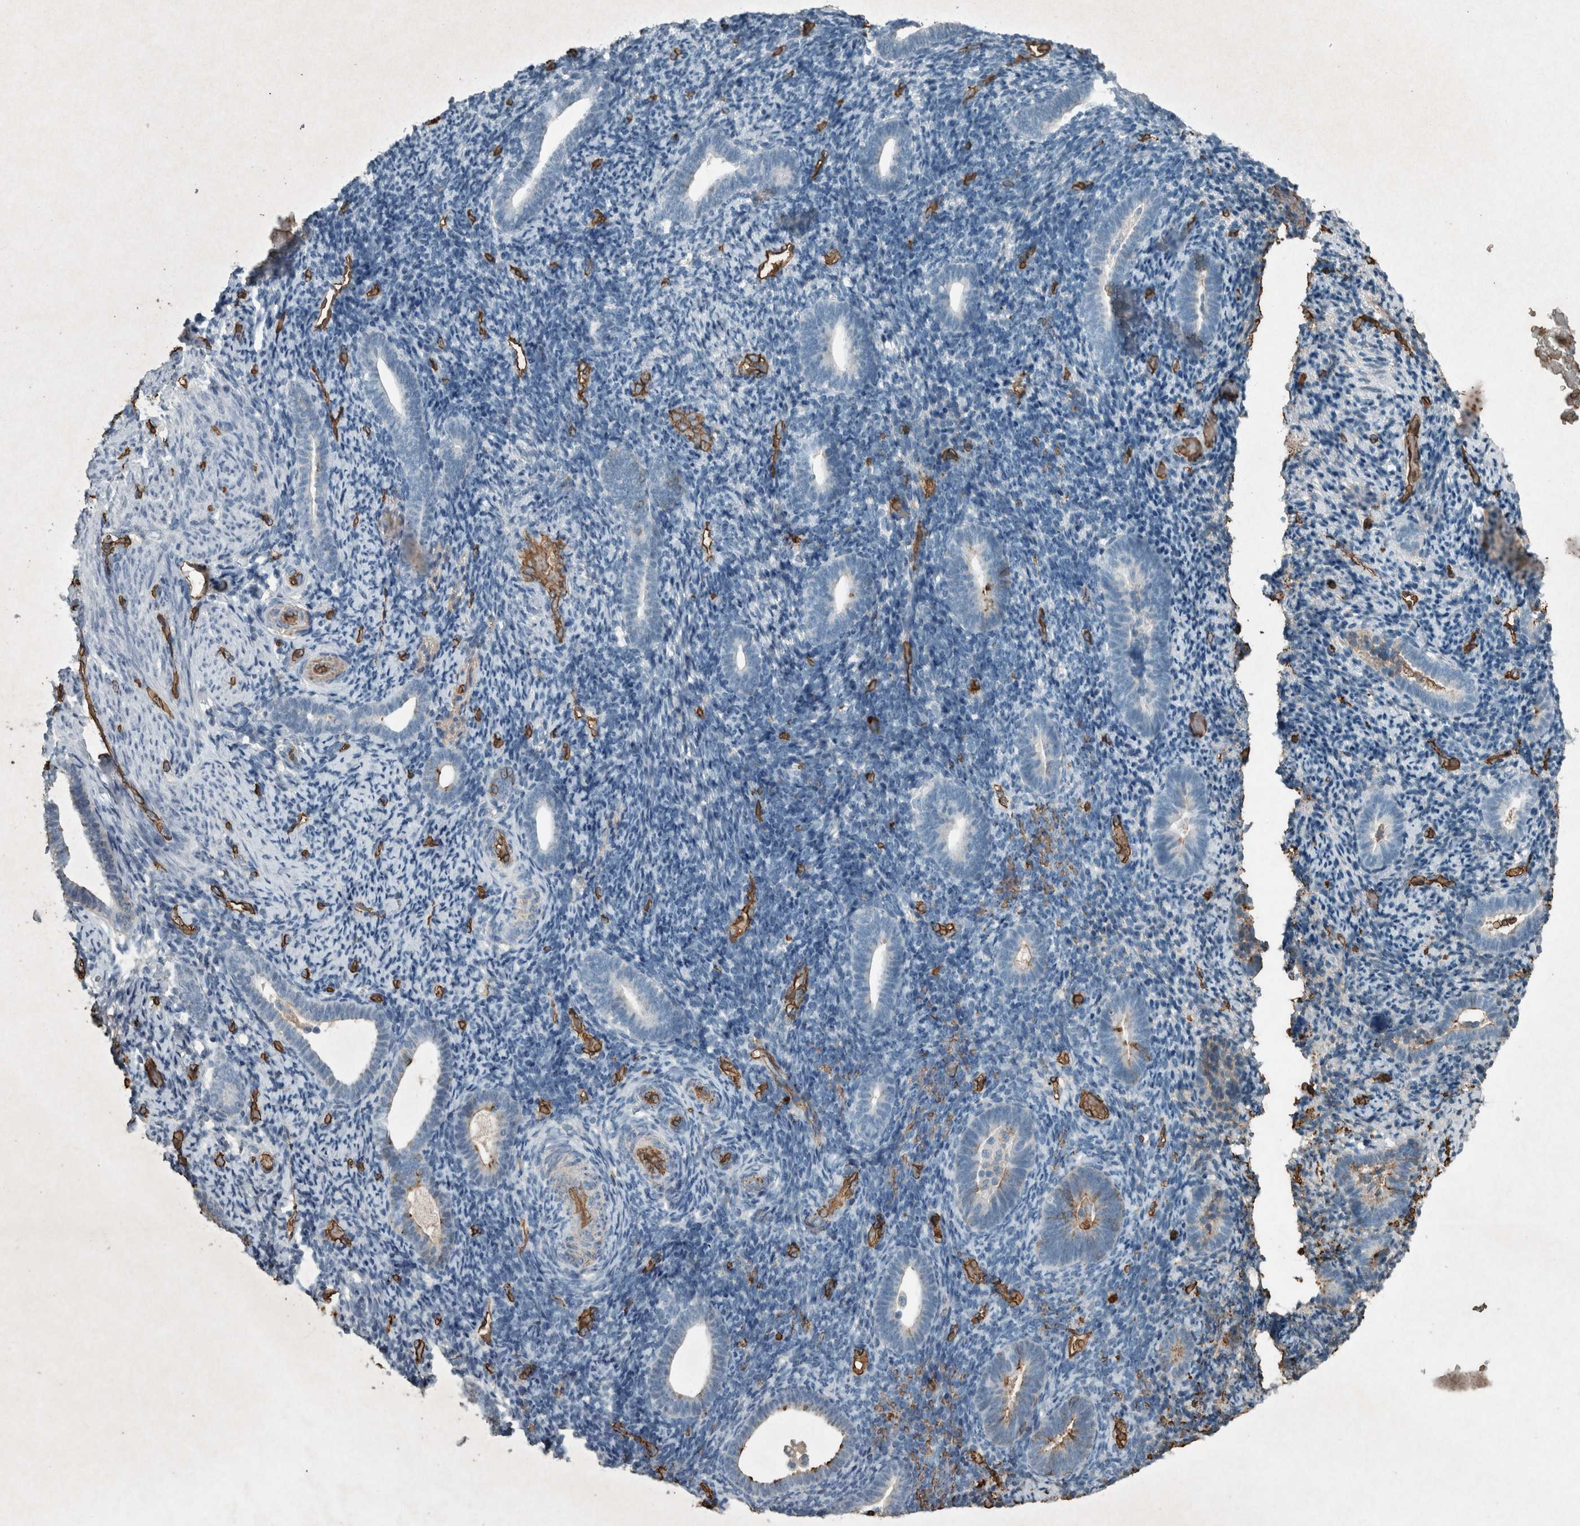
{"staining": {"intensity": "negative", "quantity": "none", "location": "none"}, "tissue": "endometrium", "cell_type": "Cells in endometrial stroma", "image_type": "normal", "snomed": [{"axis": "morphology", "description": "Normal tissue, NOS"}, {"axis": "topography", "description": "Endometrium"}], "caption": "This is an IHC micrograph of normal endometrium. There is no staining in cells in endometrial stroma.", "gene": "LBP", "patient": {"sex": "female", "age": 51}}